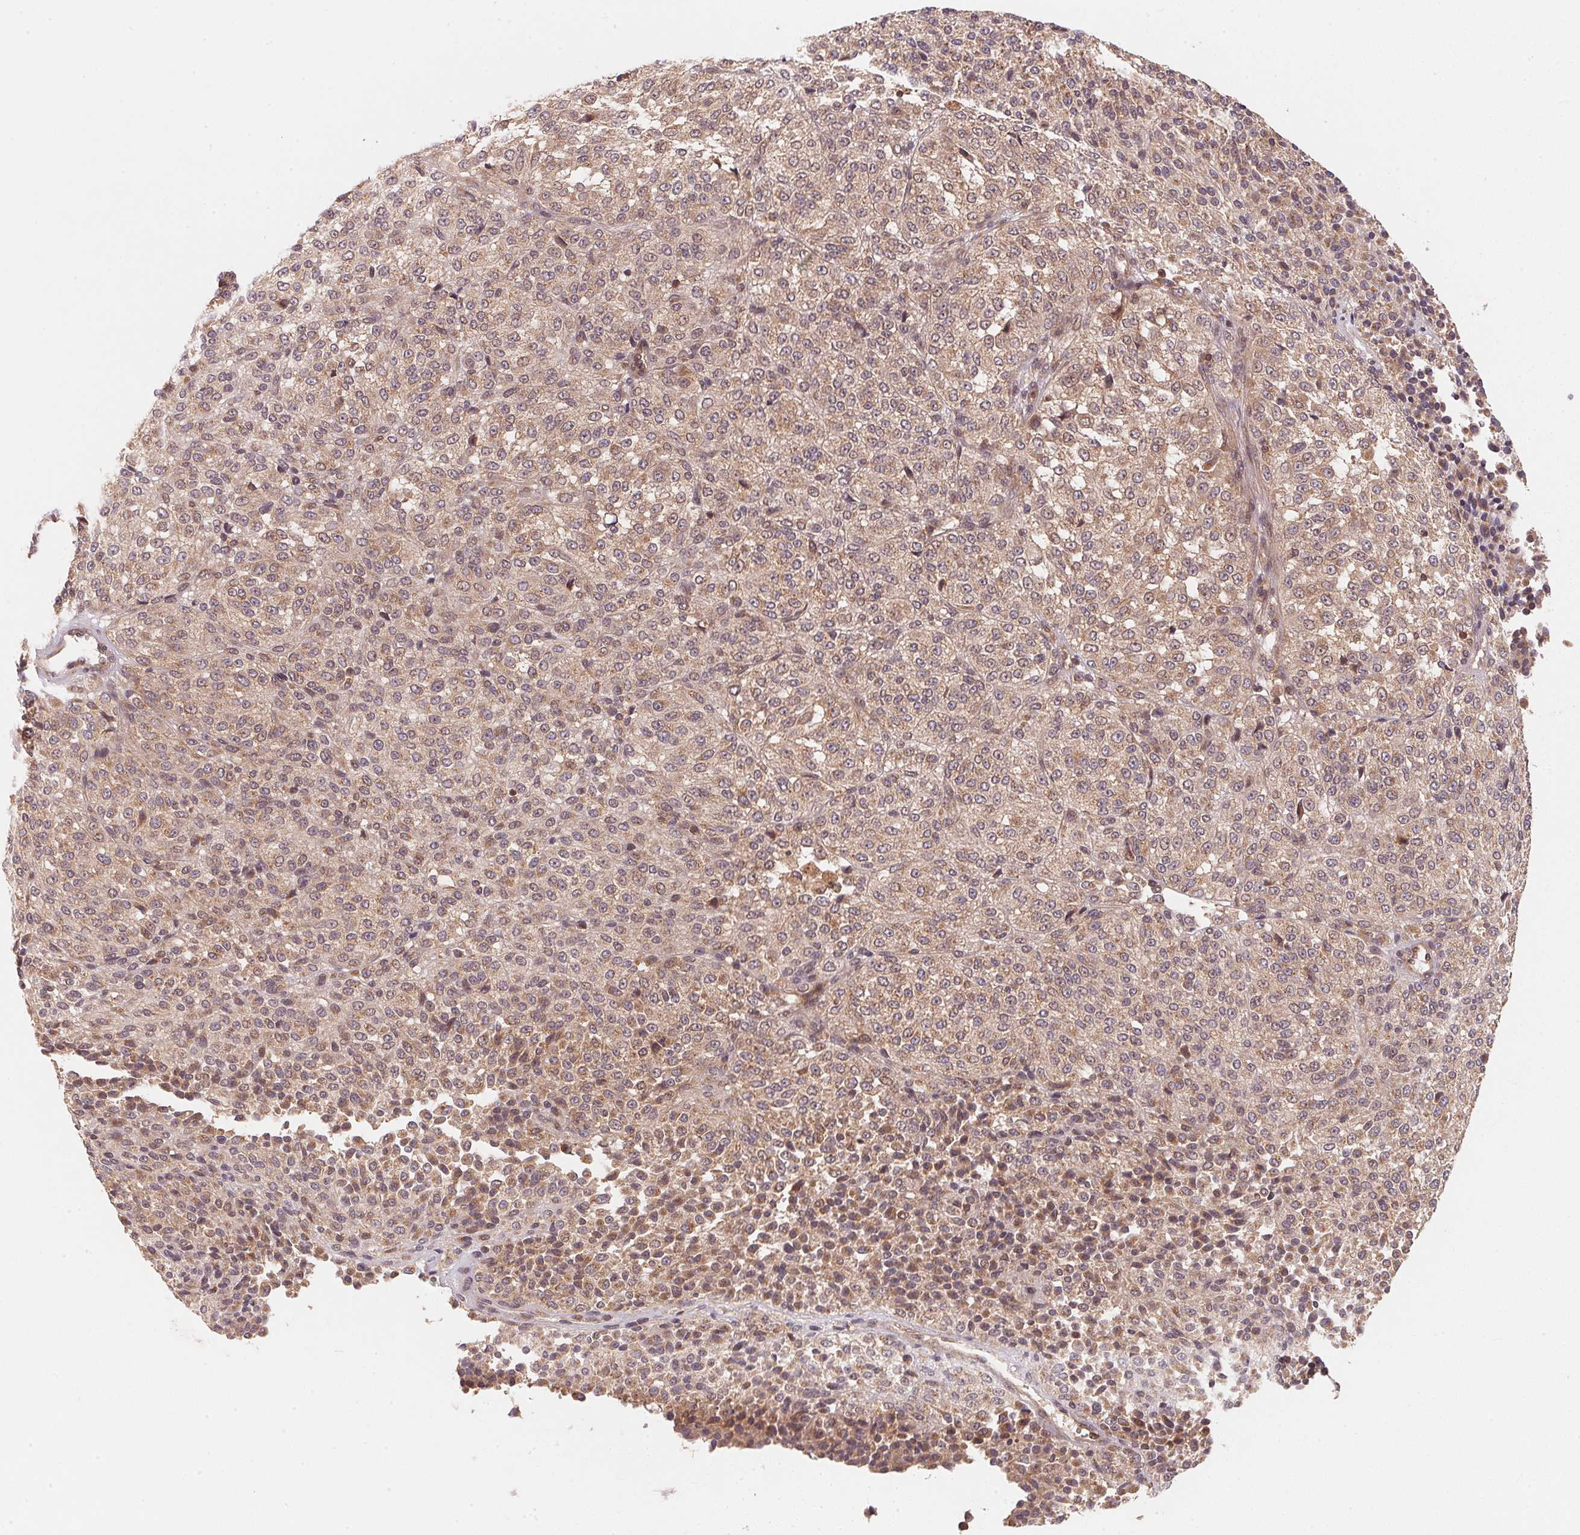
{"staining": {"intensity": "weak", "quantity": ">75%", "location": "cytoplasmic/membranous"}, "tissue": "melanoma", "cell_type": "Tumor cells", "image_type": "cancer", "snomed": [{"axis": "morphology", "description": "Malignant melanoma, Metastatic site"}, {"axis": "topography", "description": "Brain"}], "caption": "Approximately >75% of tumor cells in malignant melanoma (metastatic site) exhibit weak cytoplasmic/membranous protein expression as visualized by brown immunohistochemical staining.", "gene": "CCDC102B", "patient": {"sex": "female", "age": 56}}